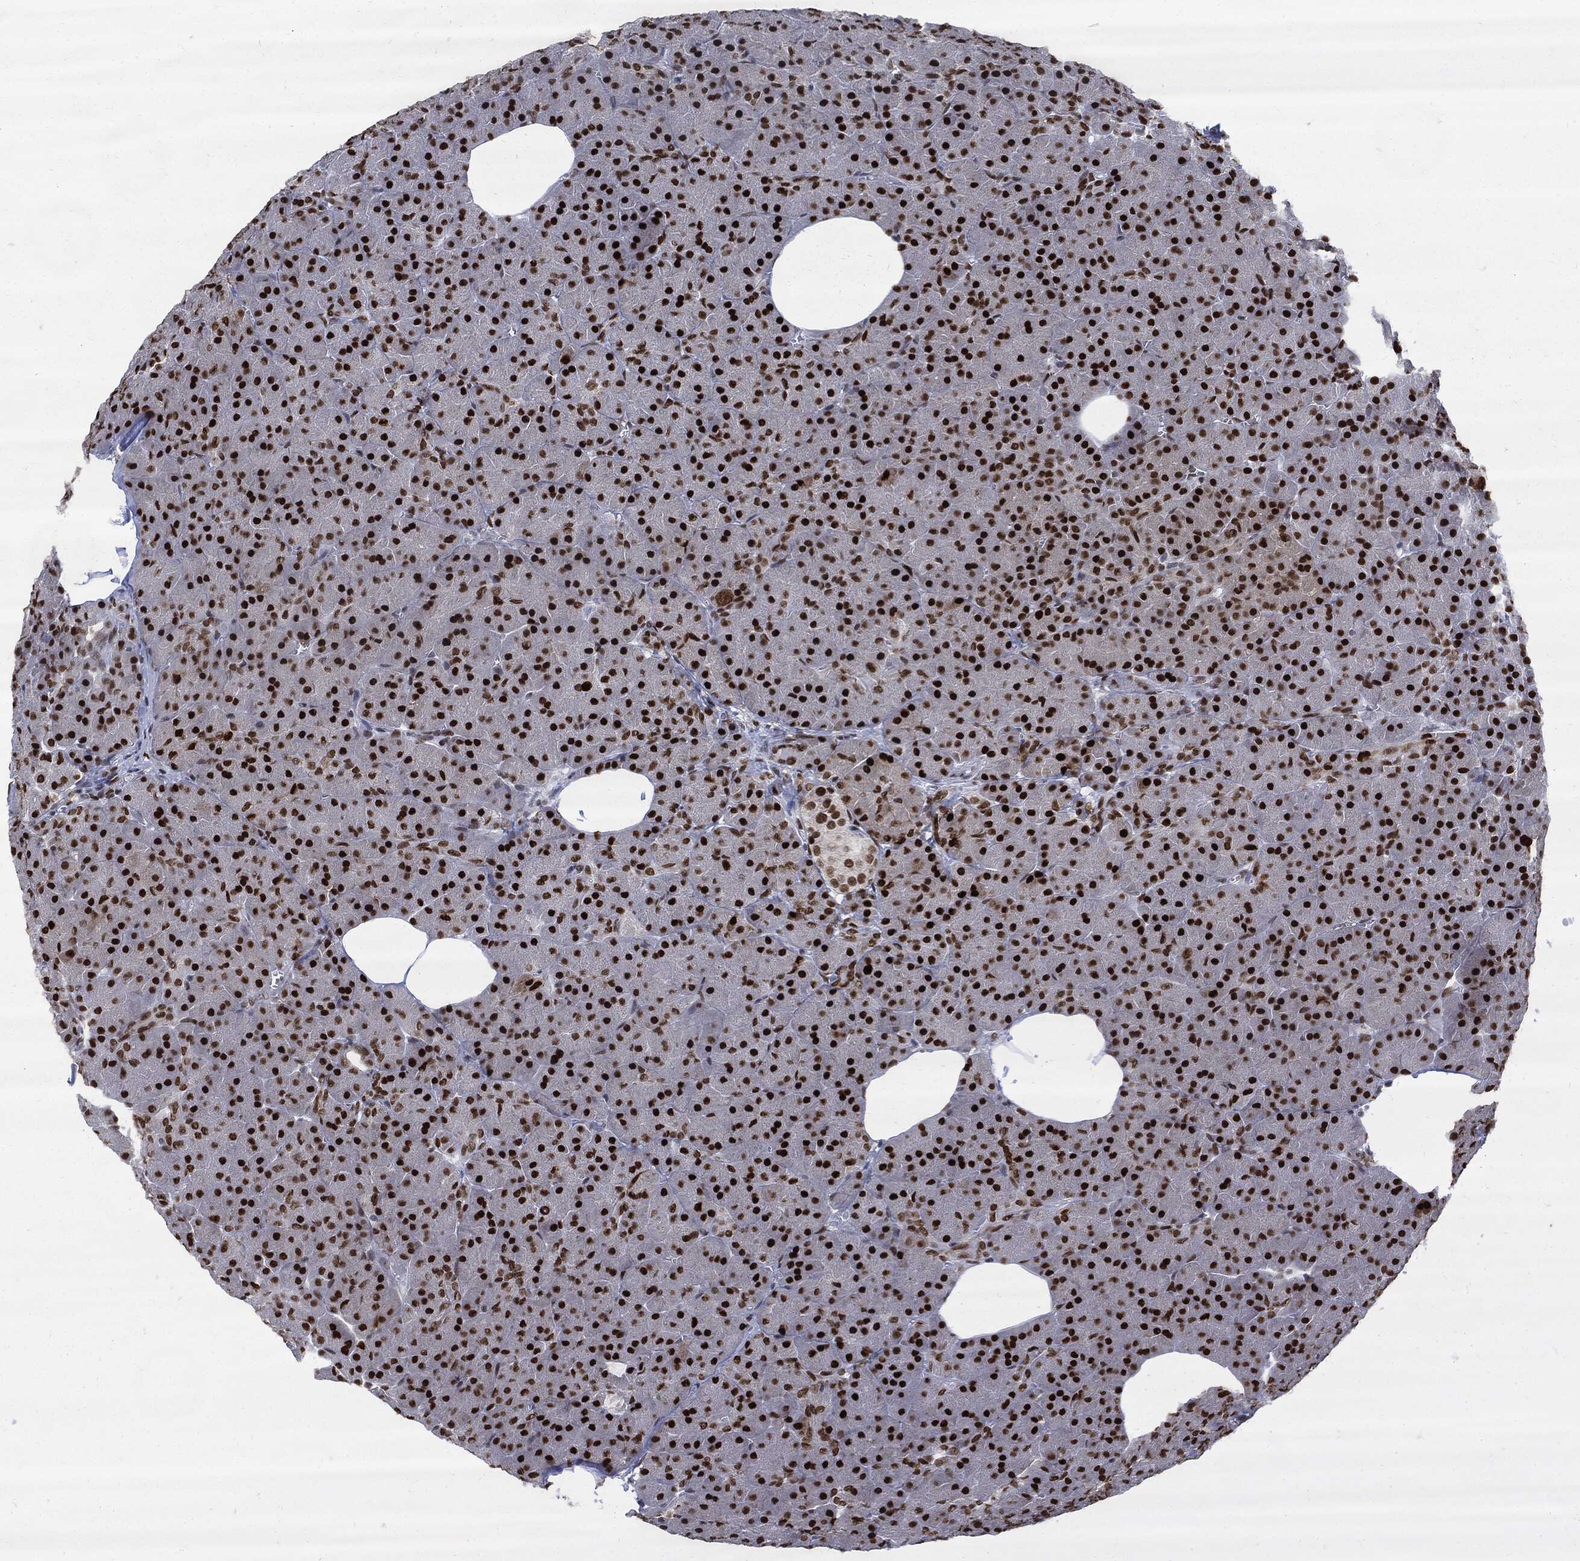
{"staining": {"intensity": "strong", "quantity": ">75%", "location": "nuclear"}, "tissue": "pancreas", "cell_type": "Exocrine glandular cells", "image_type": "normal", "snomed": [{"axis": "morphology", "description": "Normal tissue, NOS"}, {"axis": "topography", "description": "Pancreas"}], "caption": "A brown stain highlights strong nuclear expression of a protein in exocrine glandular cells of normal human pancreas.", "gene": "PCNA", "patient": {"sex": "male", "age": 61}}